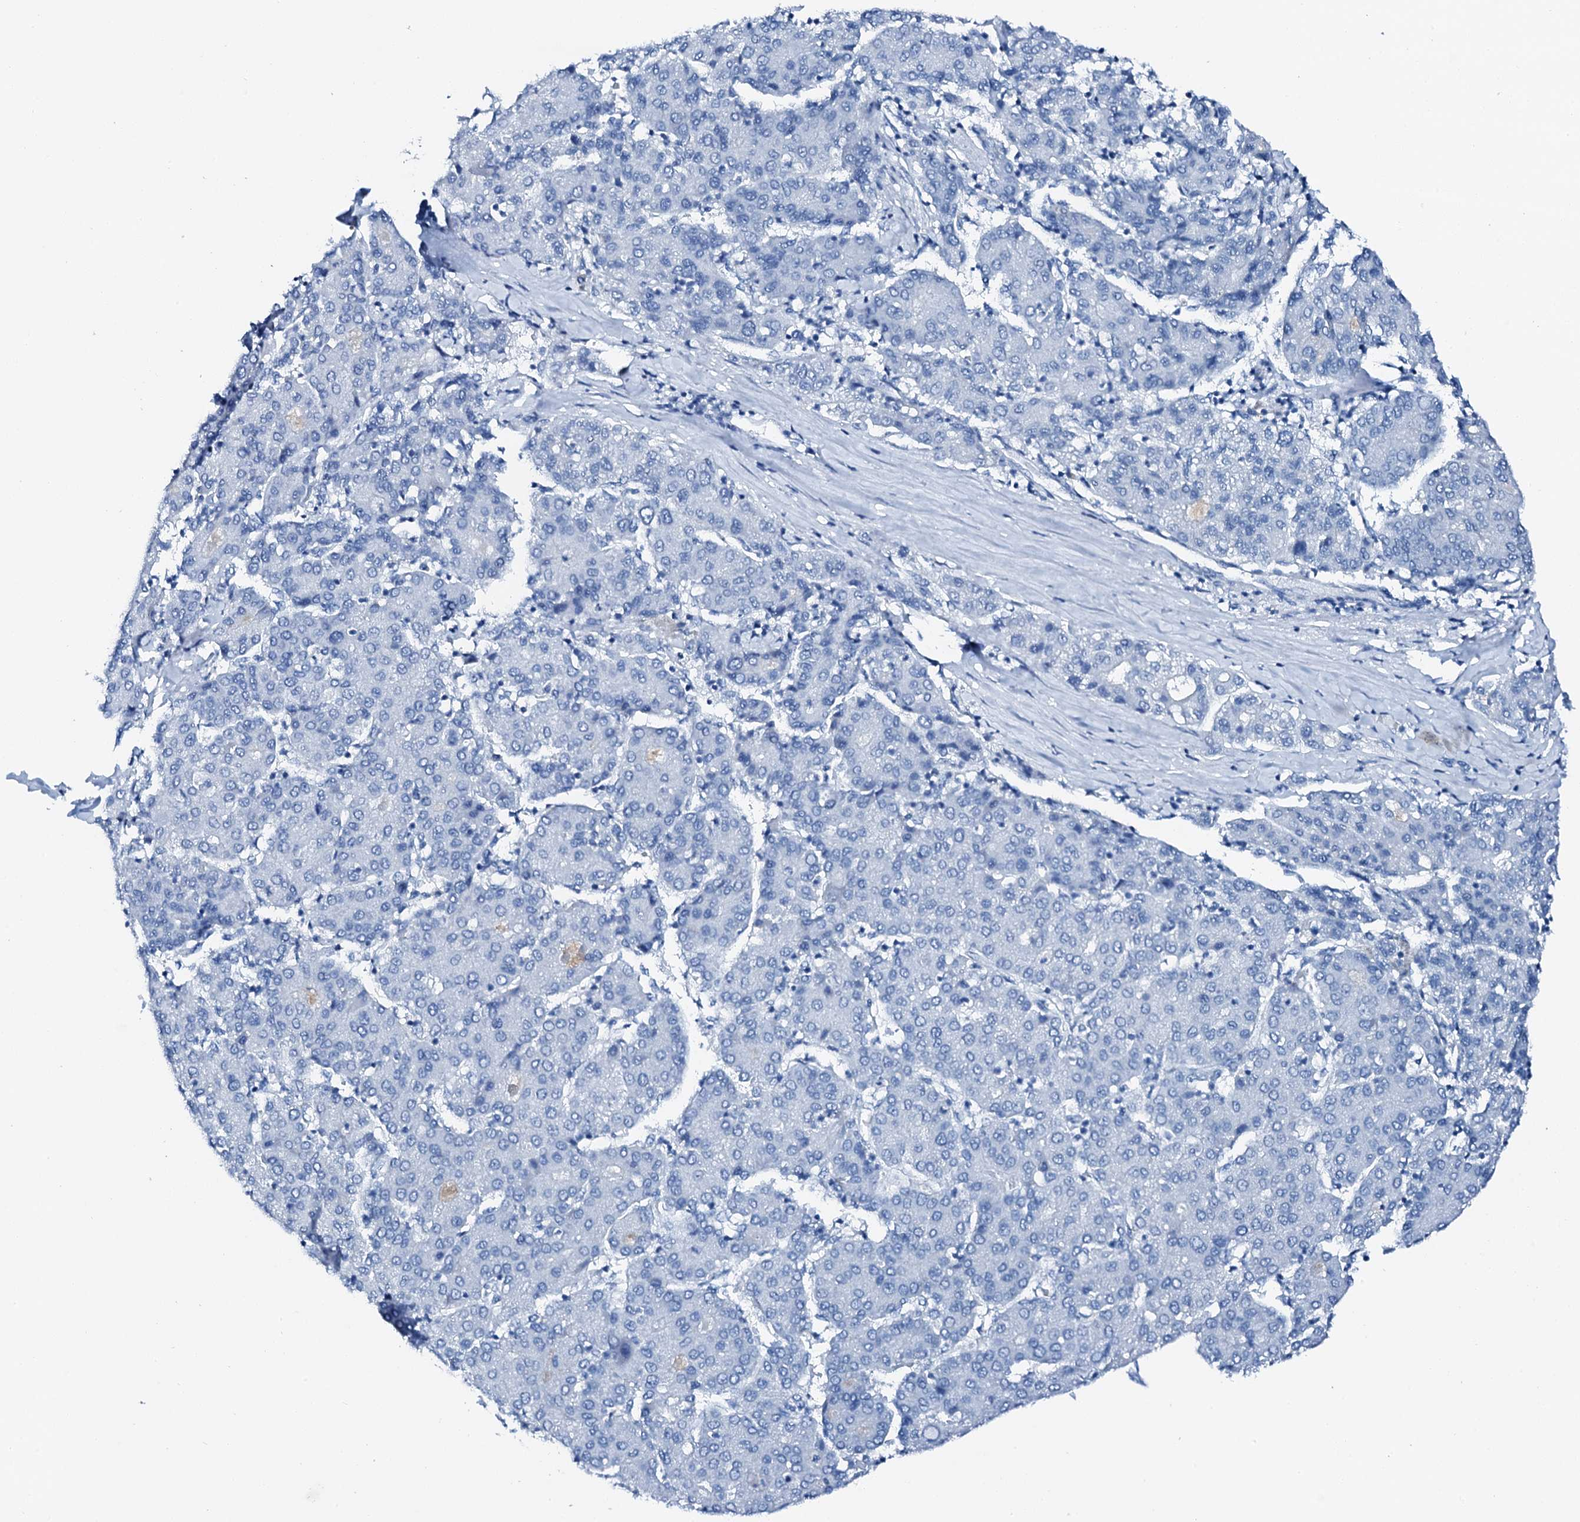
{"staining": {"intensity": "negative", "quantity": "none", "location": "none"}, "tissue": "liver cancer", "cell_type": "Tumor cells", "image_type": "cancer", "snomed": [{"axis": "morphology", "description": "Carcinoma, Hepatocellular, NOS"}, {"axis": "topography", "description": "Liver"}], "caption": "Immunohistochemistry (IHC) micrograph of human hepatocellular carcinoma (liver) stained for a protein (brown), which displays no positivity in tumor cells.", "gene": "PTH", "patient": {"sex": "male", "age": 65}}